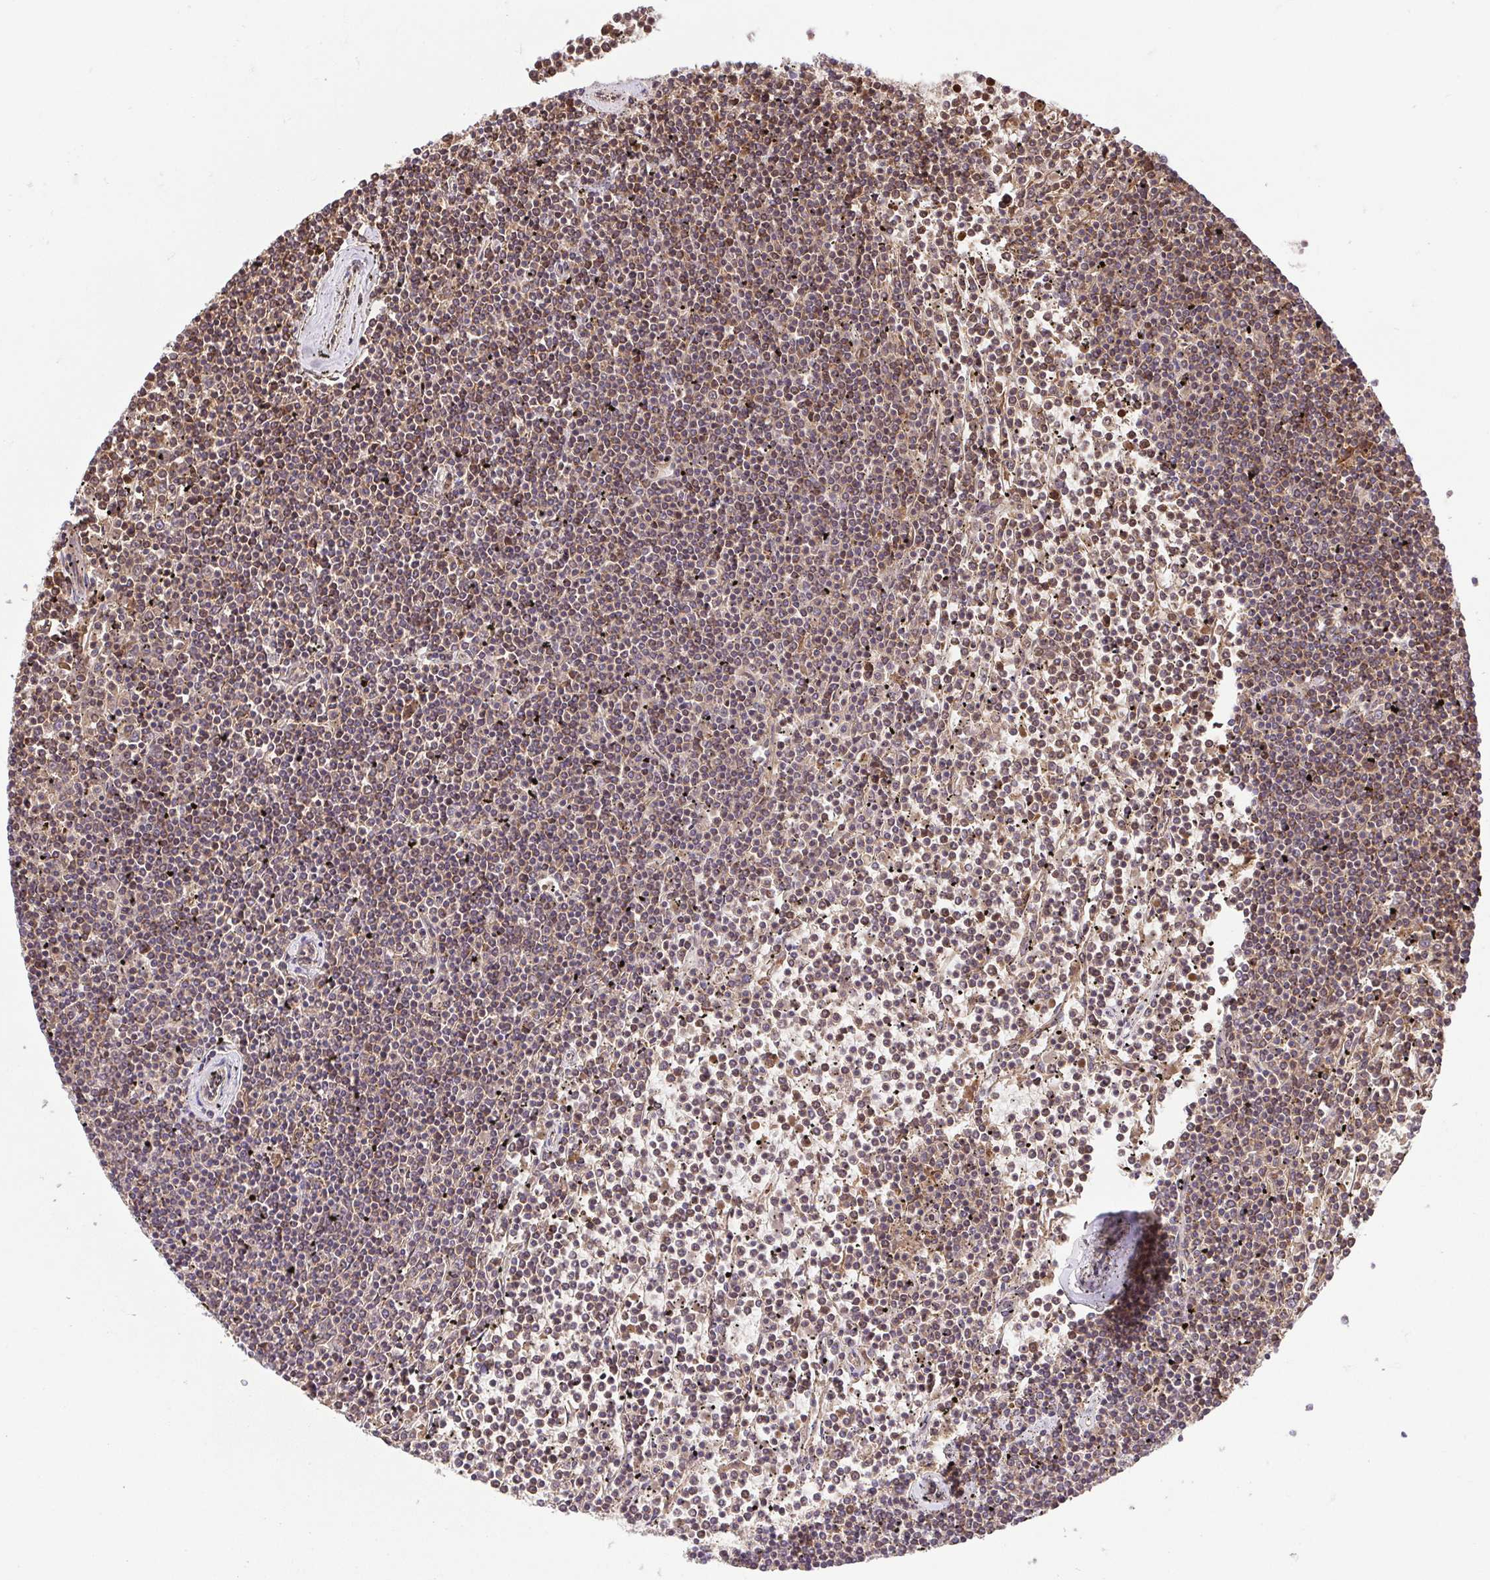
{"staining": {"intensity": "weak", "quantity": ">75%", "location": "cytoplasmic/membranous"}, "tissue": "lymphoma", "cell_type": "Tumor cells", "image_type": "cancer", "snomed": [{"axis": "morphology", "description": "Malignant lymphoma, non-Hodgkin's type, Low grade"}, {"axis": "topography", "description": "Spleen"}], "caption": "Protein staining of malignant lymphoma, non-Hodgkin's type (low-grade) tissue demonstrates weak cytoplasmic/membranous staining in about >75% of tumor cells.", "gene": "IDE", "patient": {"sex": "female", "age": 19}}